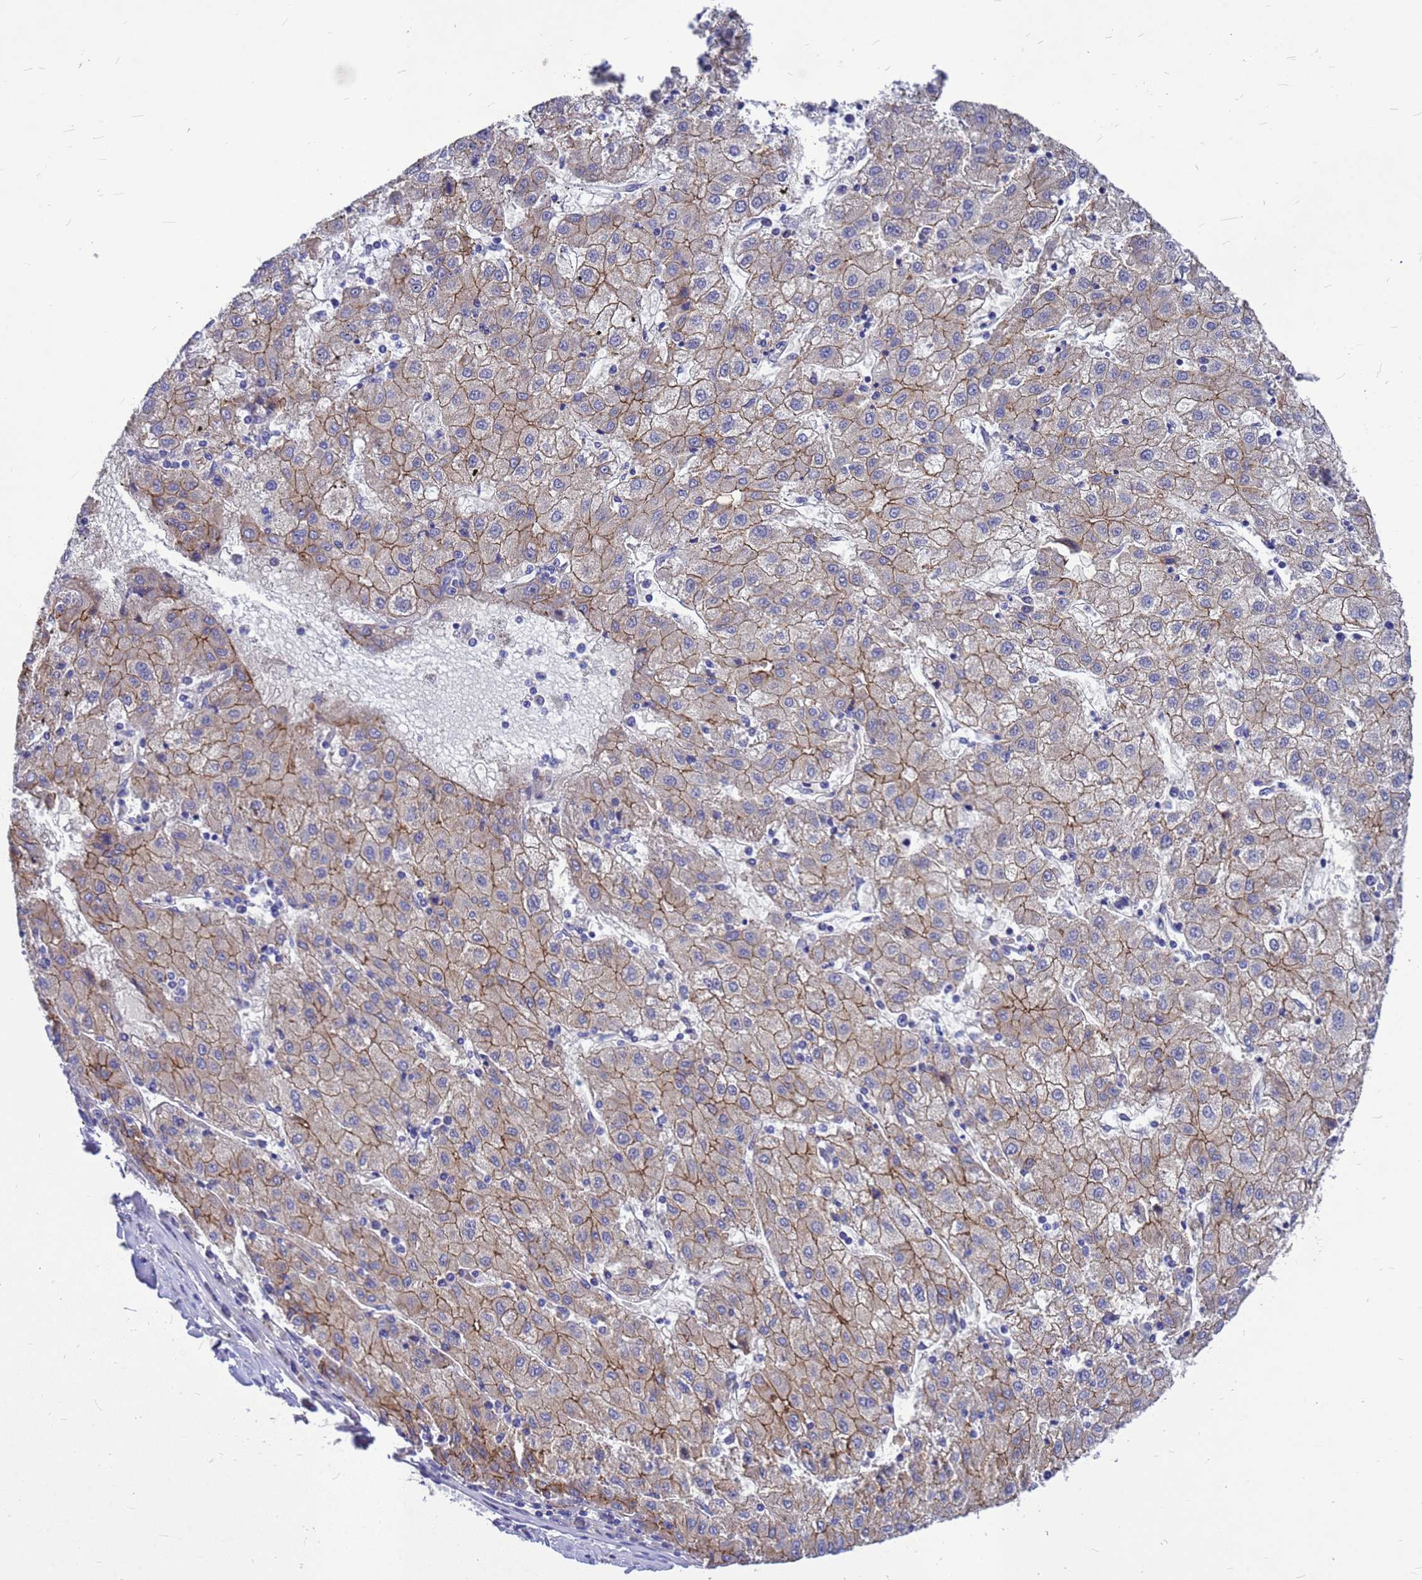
{"staining": {"intensity": "moderate", "quantity": ">75%", "location": "cytoplasmic/membranous"}, "tissue": "liver cancer", "cell_type": "Tumor cells", "image_type": "cancer", "snomed": [{"axis": "morphology", "description": "Carcinoma, Hepatocellular, NOS"}, {"axis": "topography", "description": "Liver"}], "caption": "A high-resolution micrograph shows immunohistochemistry (IHC) staining of liver cancer (hepatocellular carcinoma), which reveals moderate cytoplasmic/membranous staining in approximately >75% of tumor cells.", "gene": "FBXW5", "patient": {"sex": "male", "age": 72}}